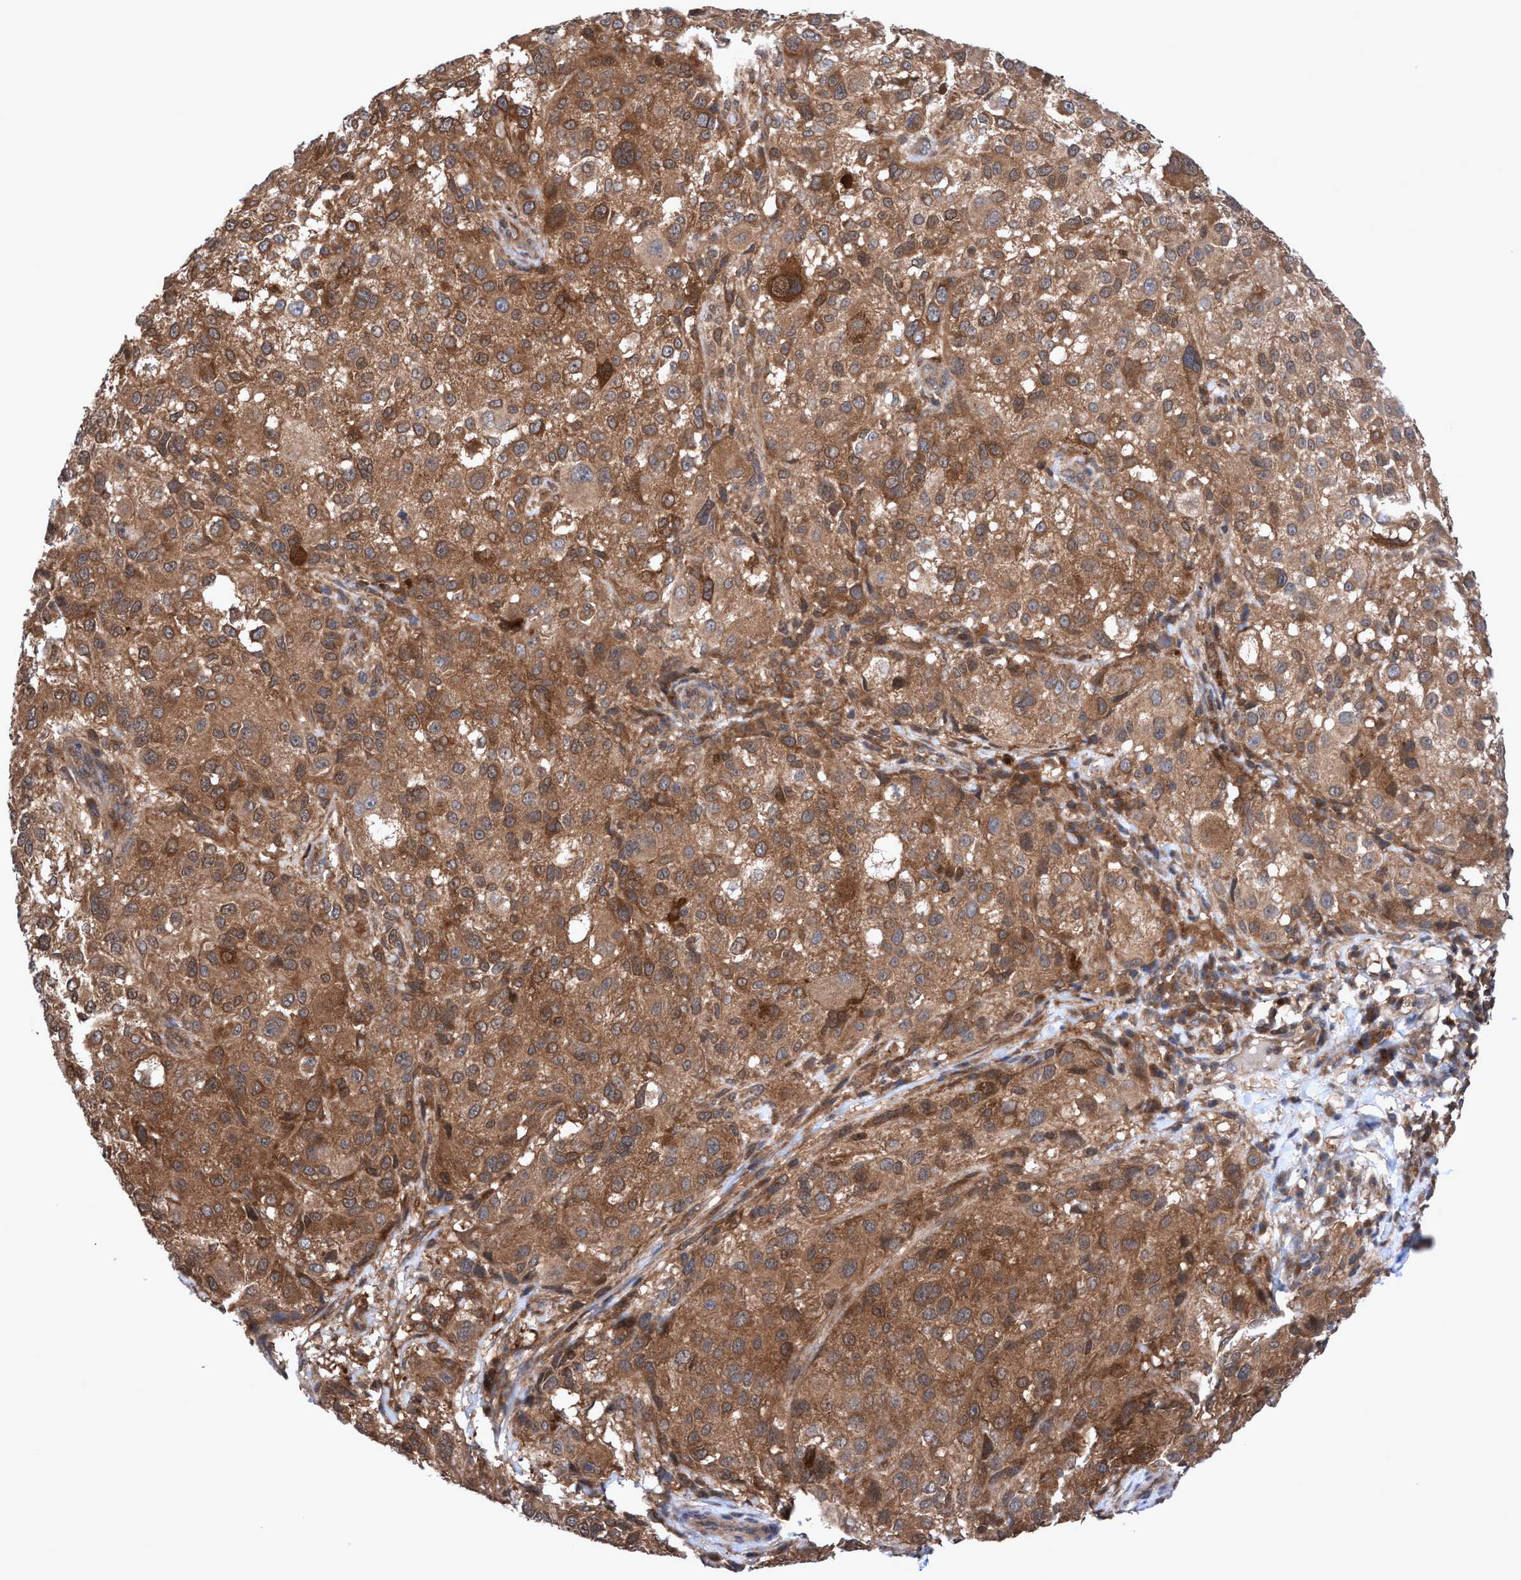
{"staining": {"intensity": "moderate", "quantity": ">75%", "location": "cytoplasmic/membranous"}, "tissue": "melanoma", "cell_type": "Tumor cells", "image_type": "cancer", "snomed": [{"axis": "morphology", "description": "Necrosis, NOS"}, {"axis": "morphology", "description": "Malignant melanoma, NOS"}, {"axis": "topography", "description": "Skin"}], "caption": "Brown immunohistochemical staining in malignant melanoma exhibits moderate cytoplasmic/membranous expression in about >75% of tumor cells.", "gene": "GLOD4", "patient": {"sex": "female", "age": 87}}